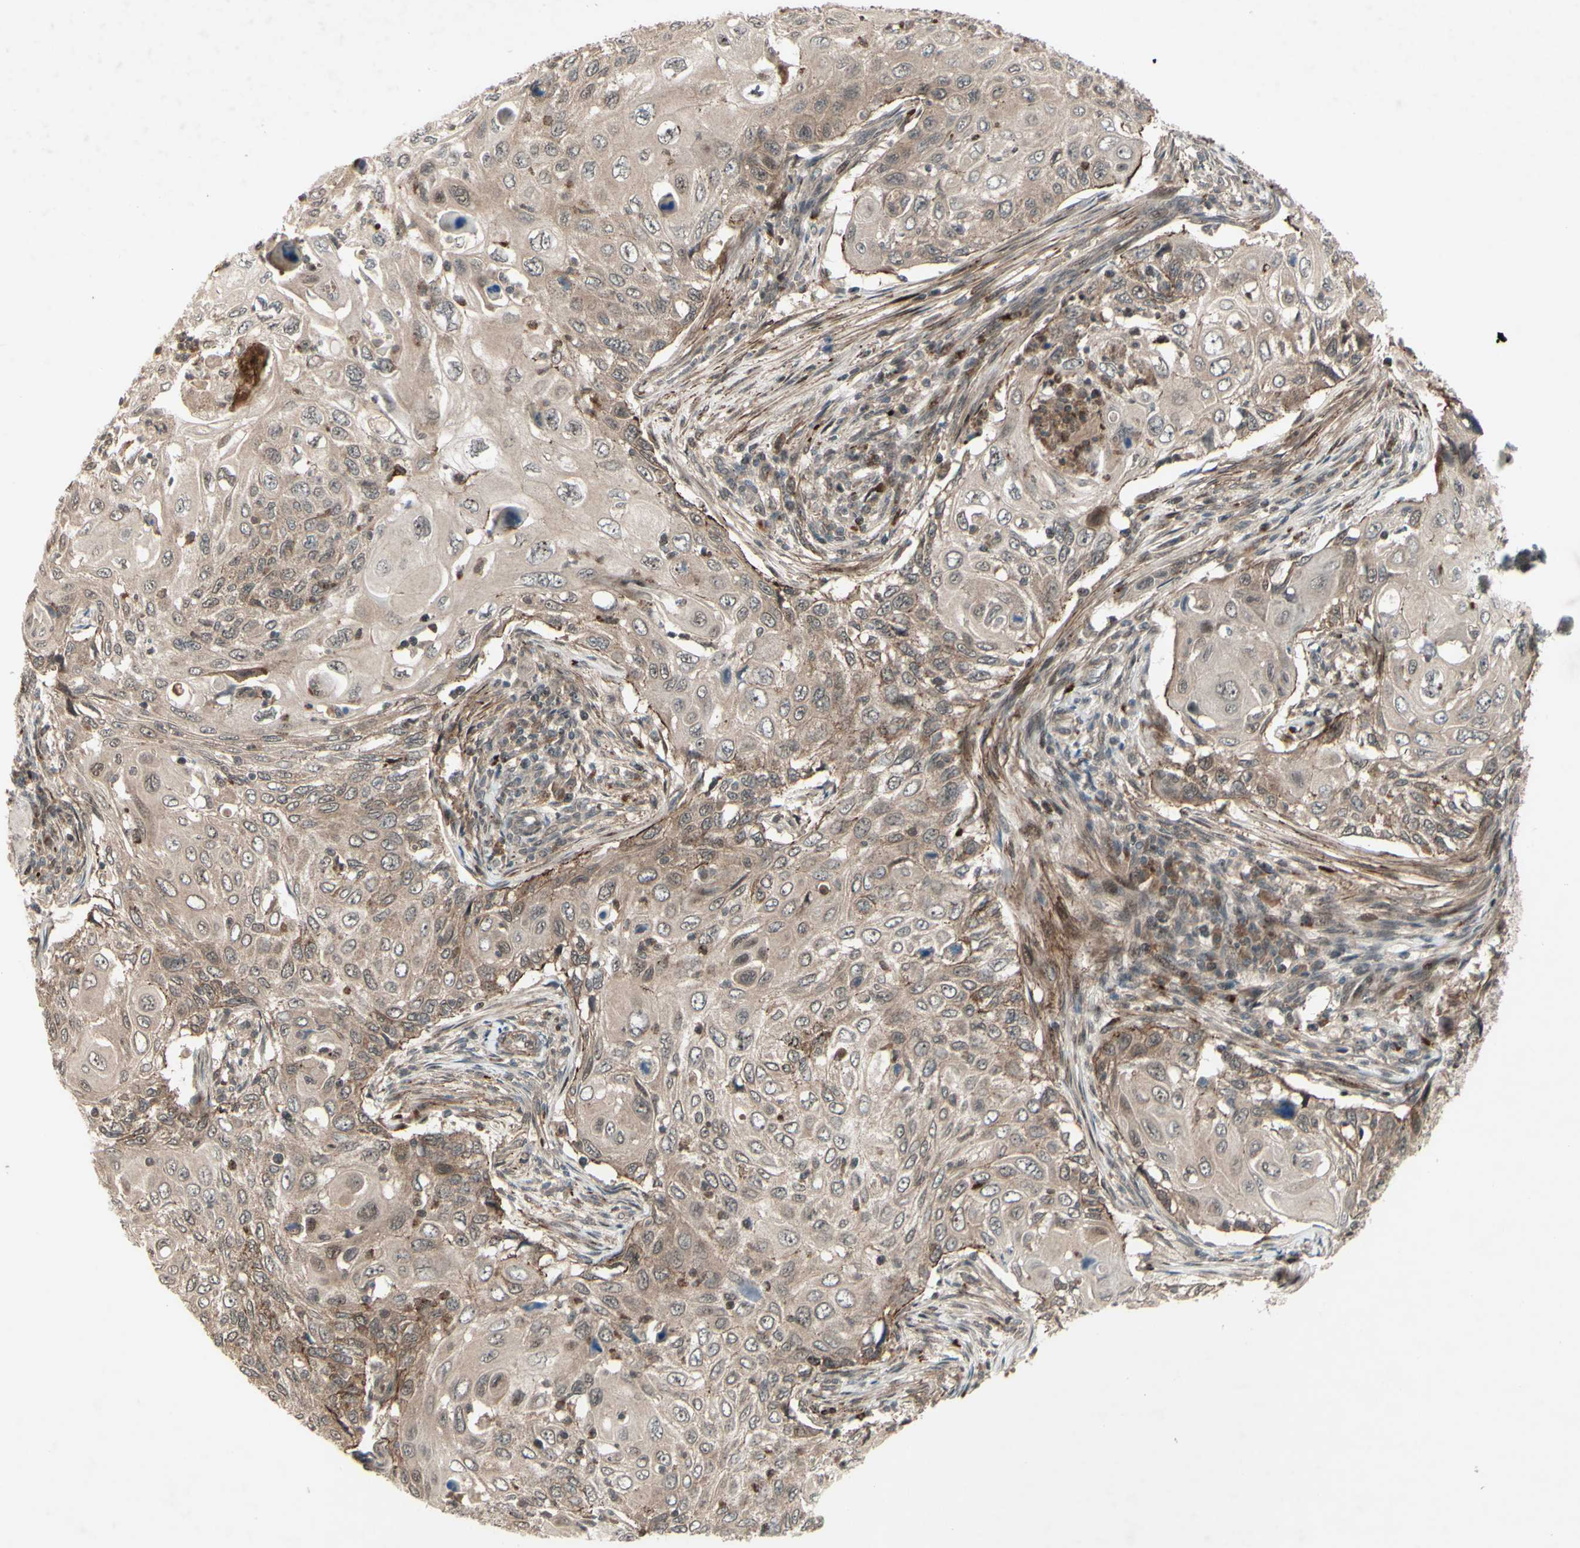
{"staining": {"intensity": "moderate", "quantity": ">75%", "location": "cytoplasmic/membranous"}, "tissue": "cervical cancer", "cell_type": "Tumor cells", "image_type": "cancer", "snomed": [{"axis": "morphology", "description": "Squamous cell carcinoma, NOS"}, {"axis": "topography", "description": "Cervix"}], "caption": "Immunohistochemistry (IHC) (DAB (3,3'-diaminobenzidine)) staining of squamous cell carcinoma (cervical) exhibits moderate cytoplasmic/membranous protein staining in about >75% of tumor cells.", "gene": "MLF2", "patient": {"sex": "female", "age": 70}}